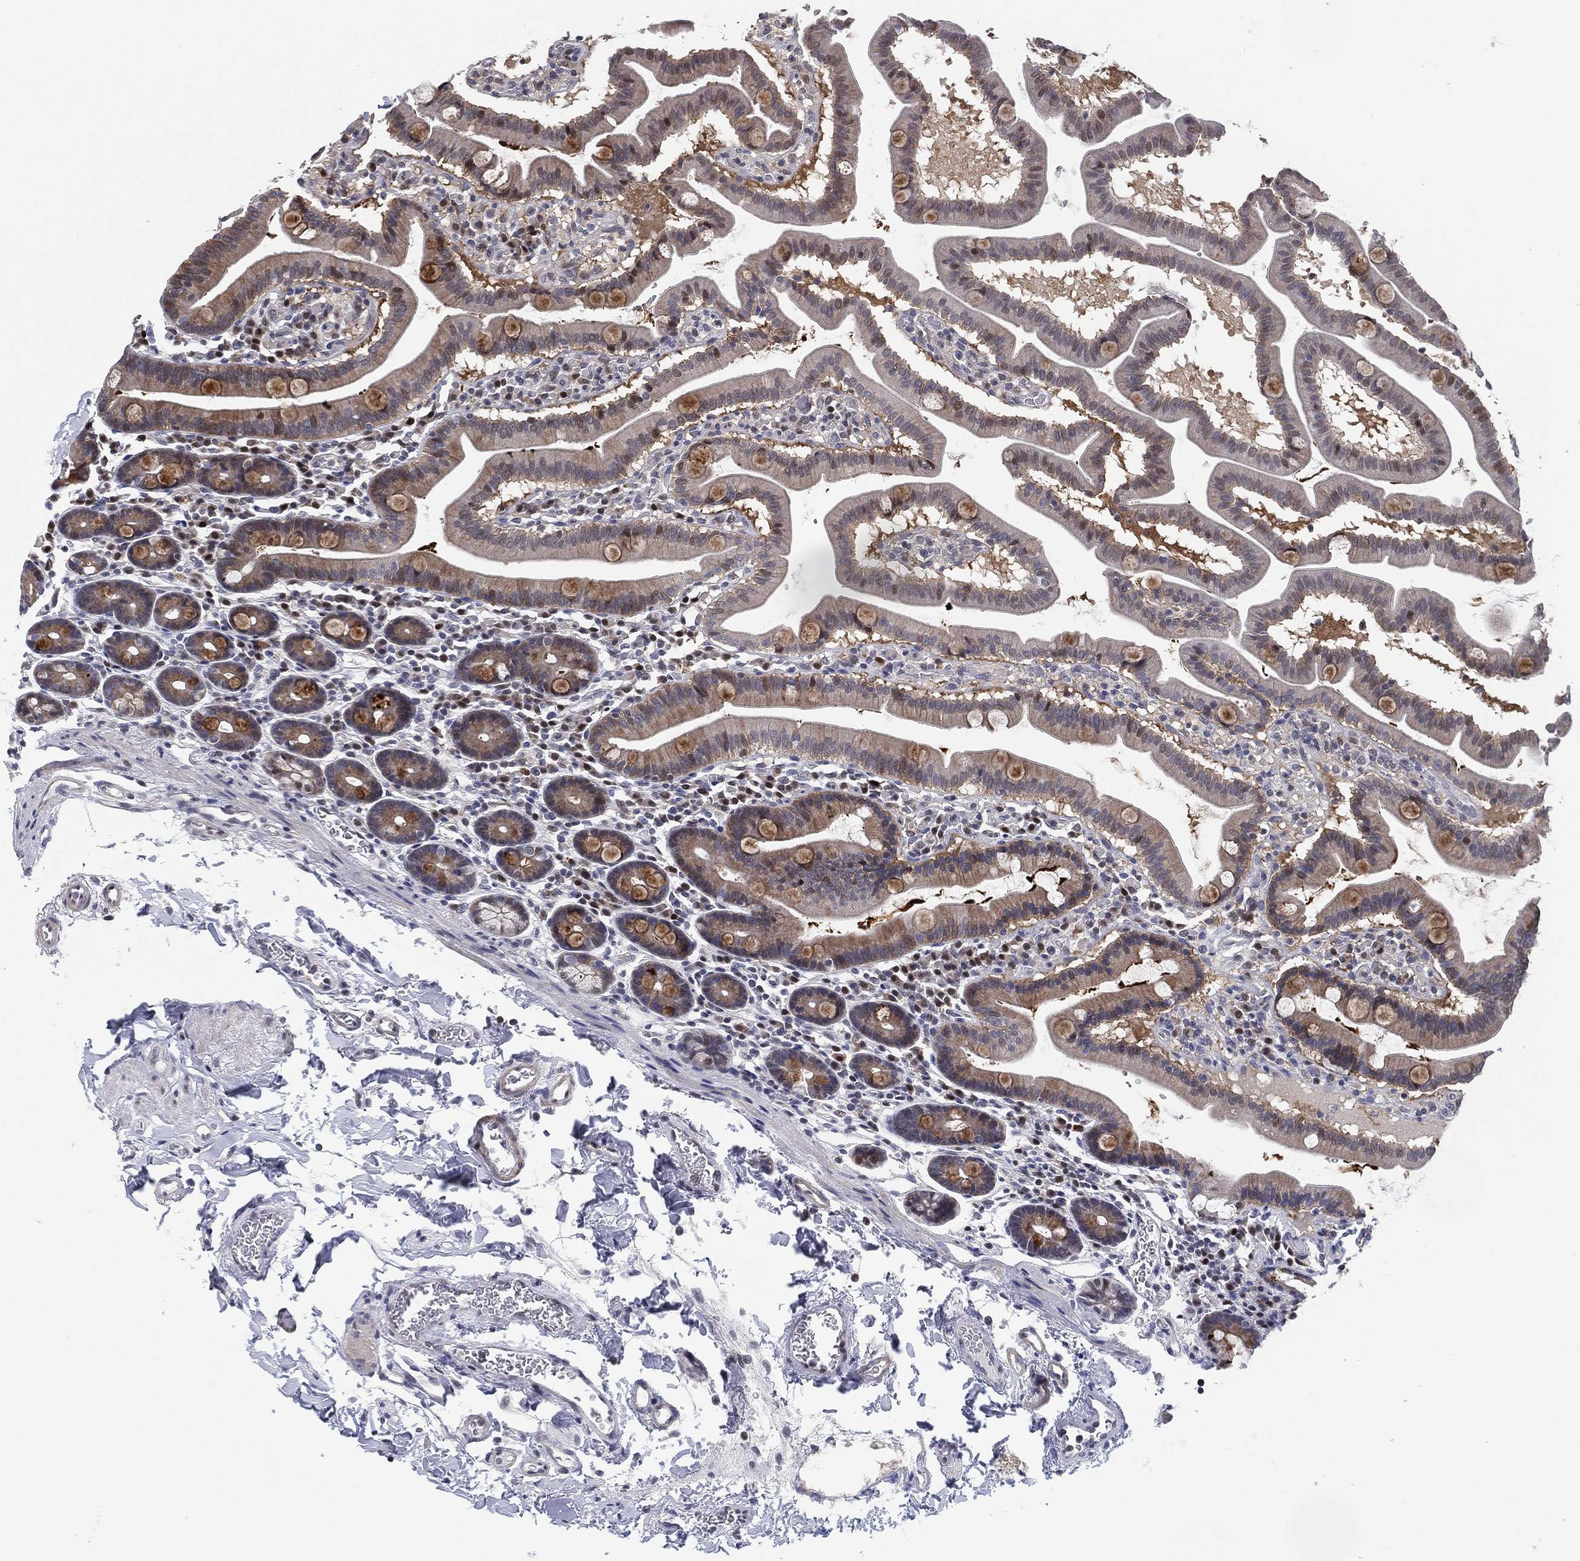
{"staining": {"intensity": "weak", "quantity": "<25%", "location": "cytoplasmic/membranous"}, "tissue": "duodenum", "cell_type": "Glandular cells", "image_type": "normal", "snomed": [{"axis": "morphology", "description": "Normal tissue, NOS"}, {"axis": "topography", "description": "Duodenum"}], "caption": "This histopathology image is of unremarkable duodenum stained with immunohistochemistry (IHC) to label a protein in brown with the nuclei are counter-stained blue. There is no expression in glandular cells. (Immunohistochemistry (ihc), brightfield microscopy, high magnification).", "gene": "SLC4A4", "patient": {"sex": "male", "age": 59}}